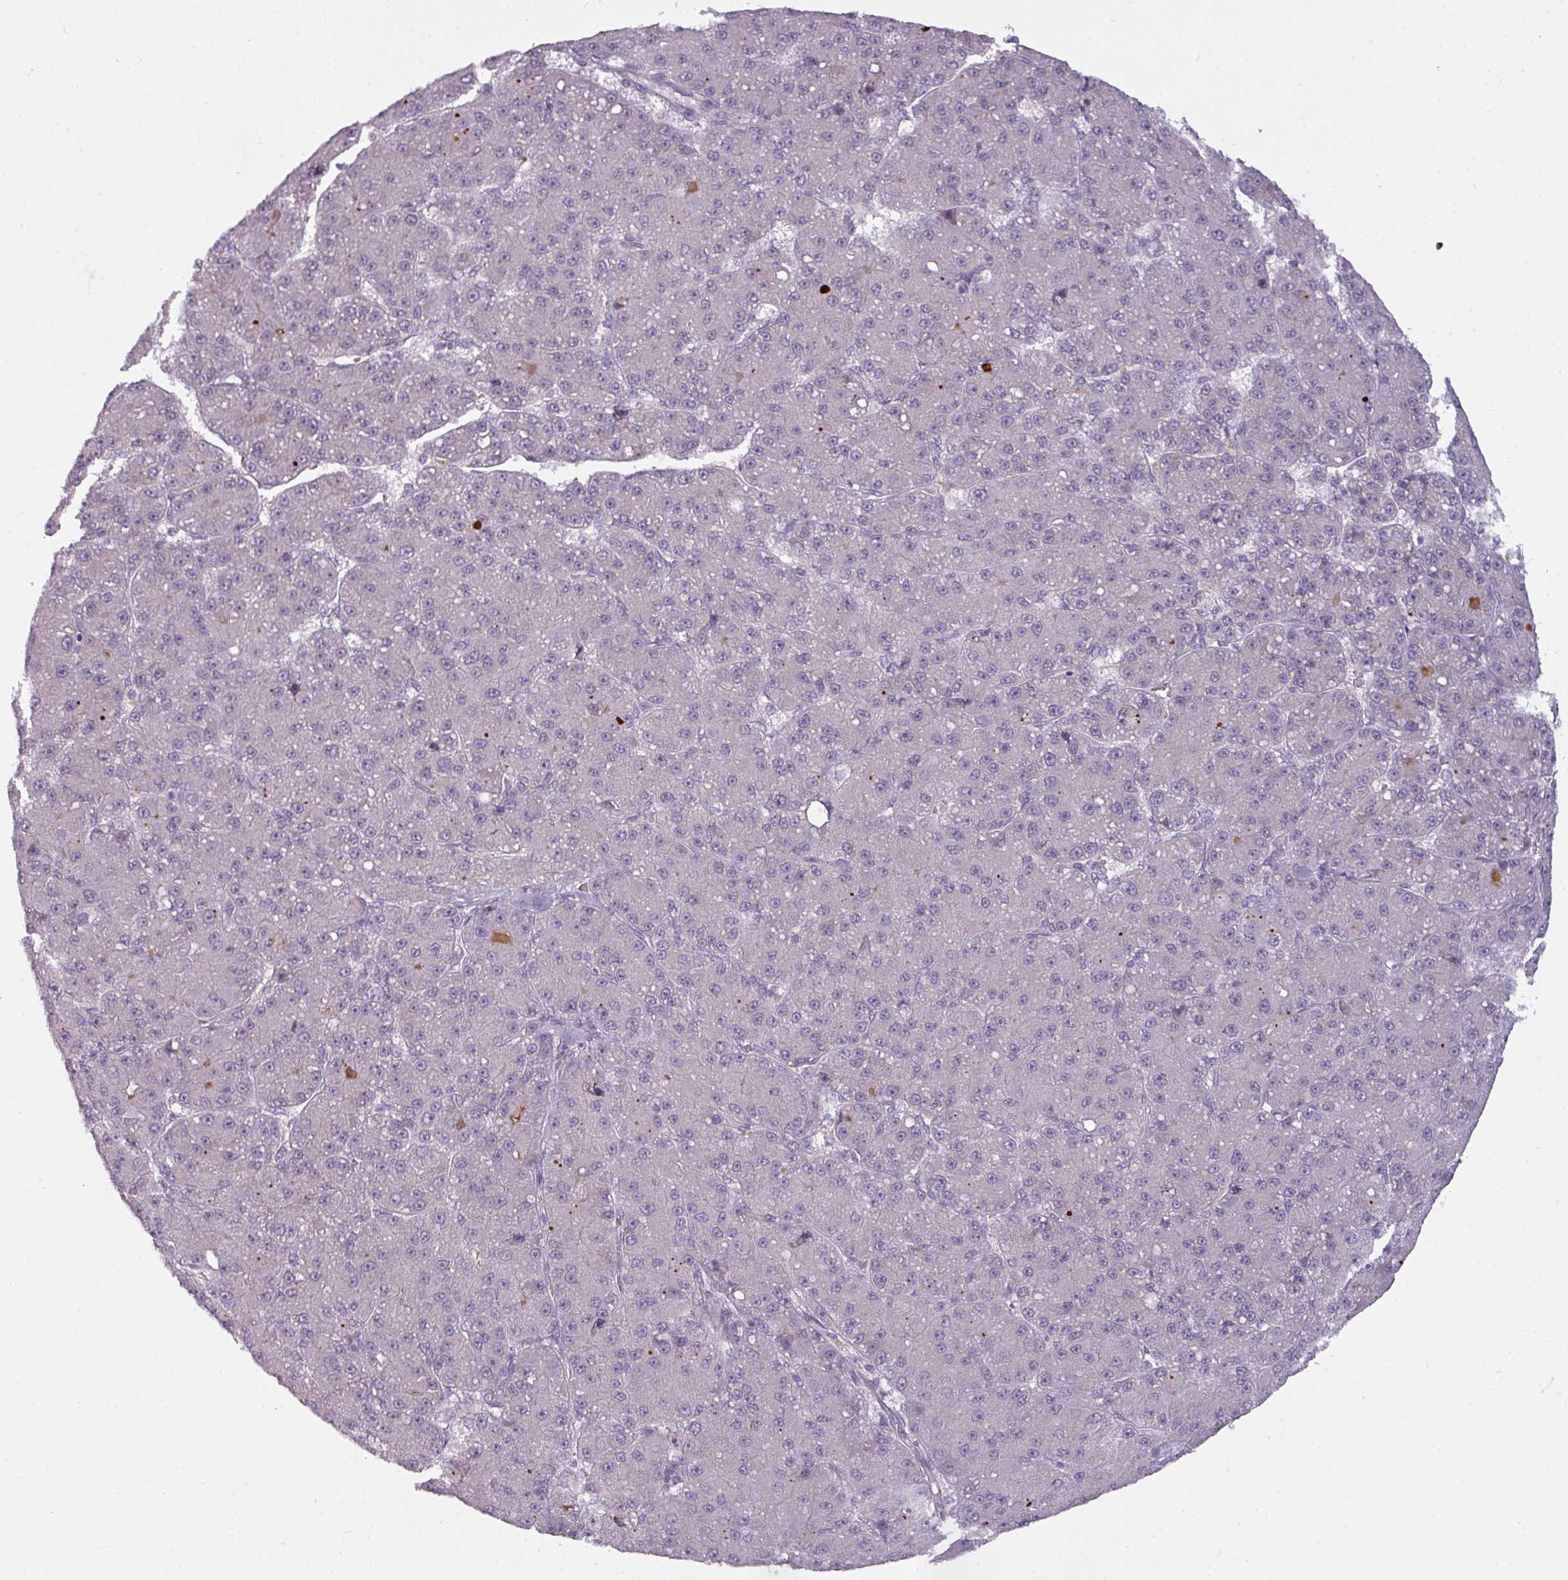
{"staining": {"intensity": "negative", "quantity": "none", "location": "none"}, "tissue": "liver cancer", "cell_type": "Tumor cells", "image_type": "cancer", "snomed": [{"axis": "morphology", "description": "Carcinoma, Hepatocellular, NOS"}, {"axis": "topography", "description": "Liver"}], "caption": "IHC of human liver cancer (hepatocellular carcinoma) reveals no expression in tumor cells.", "gene": "C2orf68", "patient": {"sex": "male", "age": 67}}